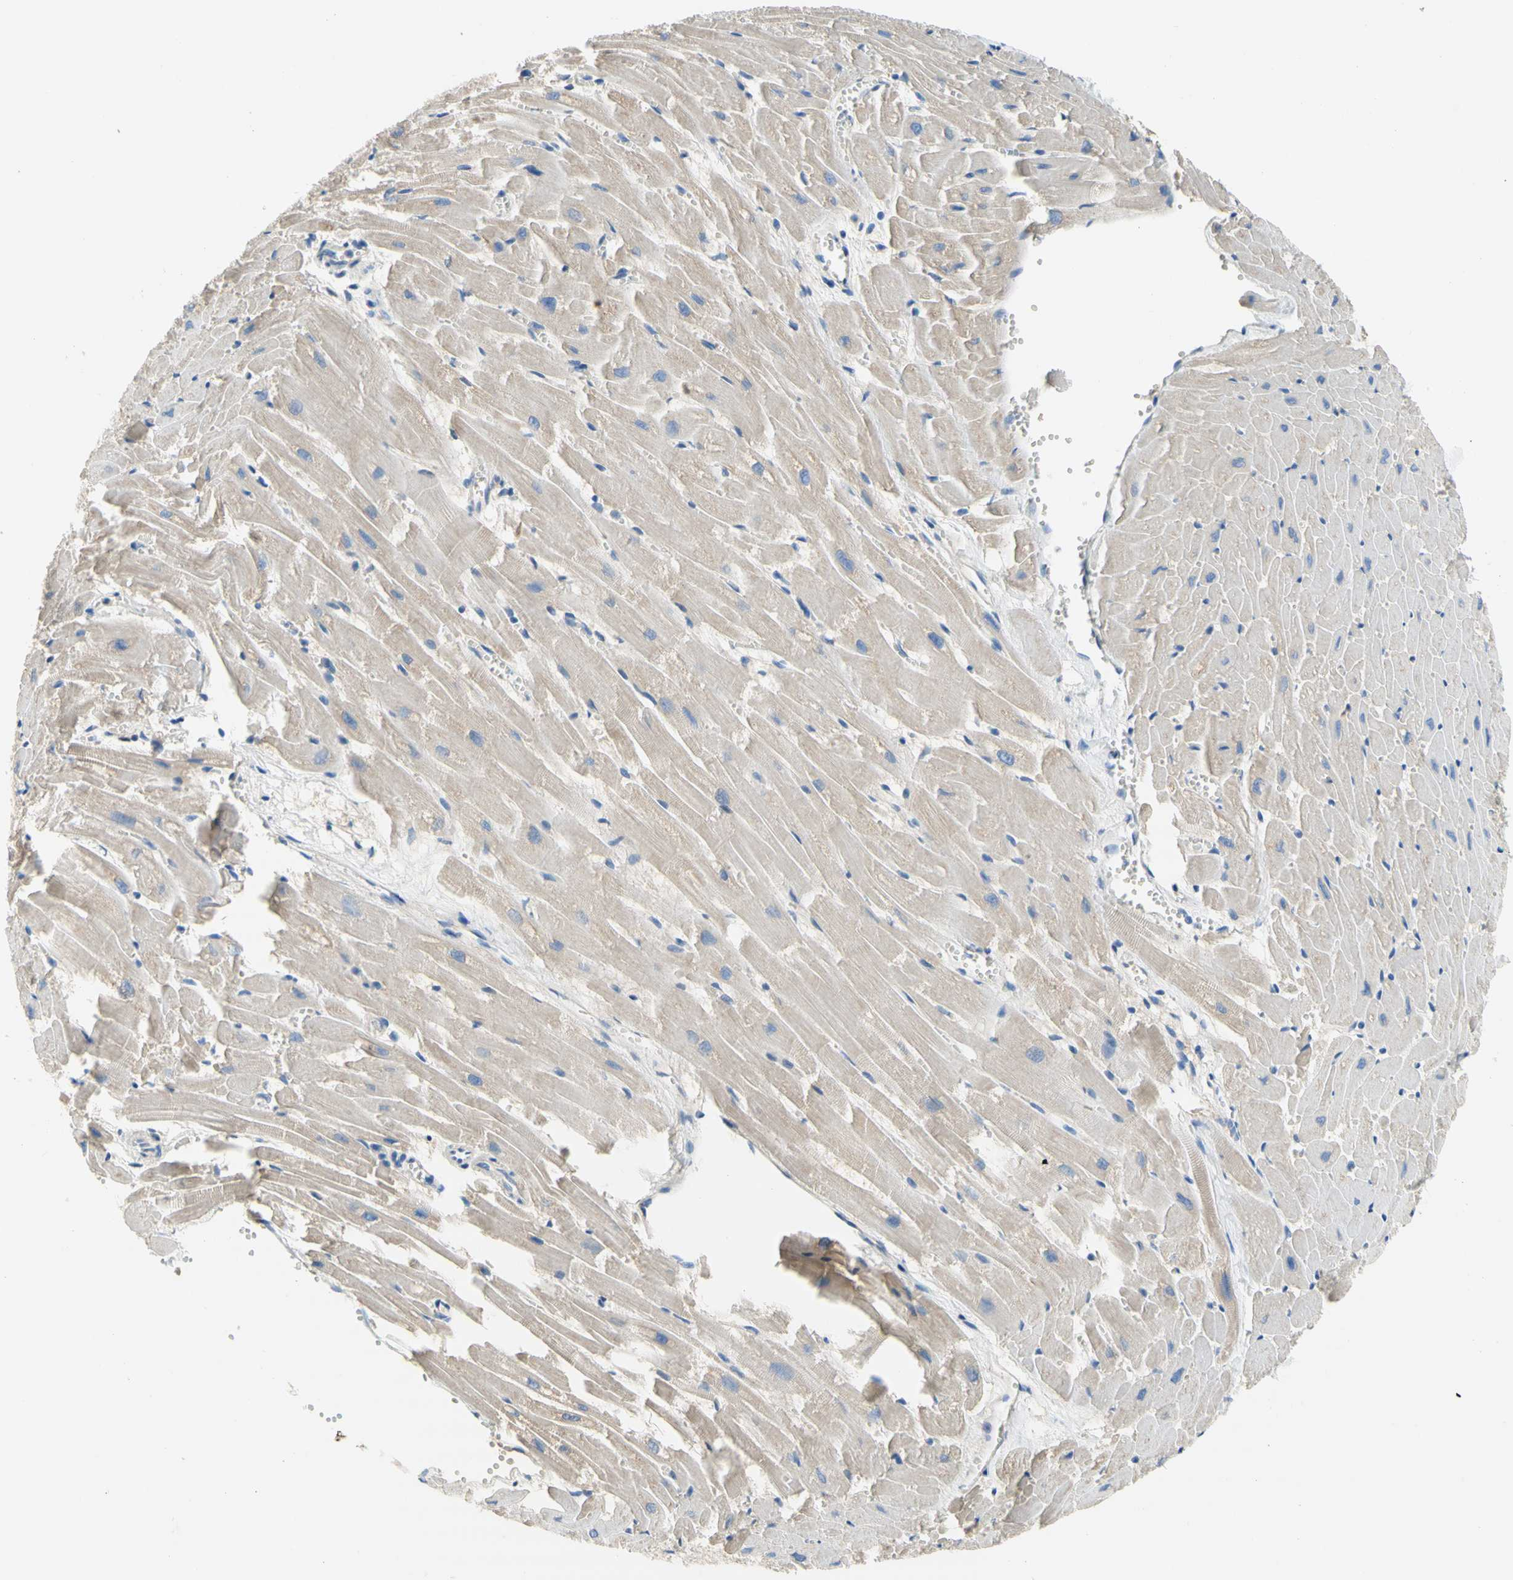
{"staining": {"intensity": "negative", "quantity": "none", "location": "none"}, "tissue": "heart muscle", "cell_type": "Cardiomyocytes", "image_type": "normal", "snomed": [{"axis": "morphology", "description": "Normal tissue, NOS"}, {"axis": "topography", "description": "Heart"}], "caption": "Immunohistochemistry (IHC) micrograph of normal heart muscle stained for a protein (brown), which reveals no expression in cardiomyocytes.", "gene": "F3", "patient": {"sex": "female", "age": 19}}